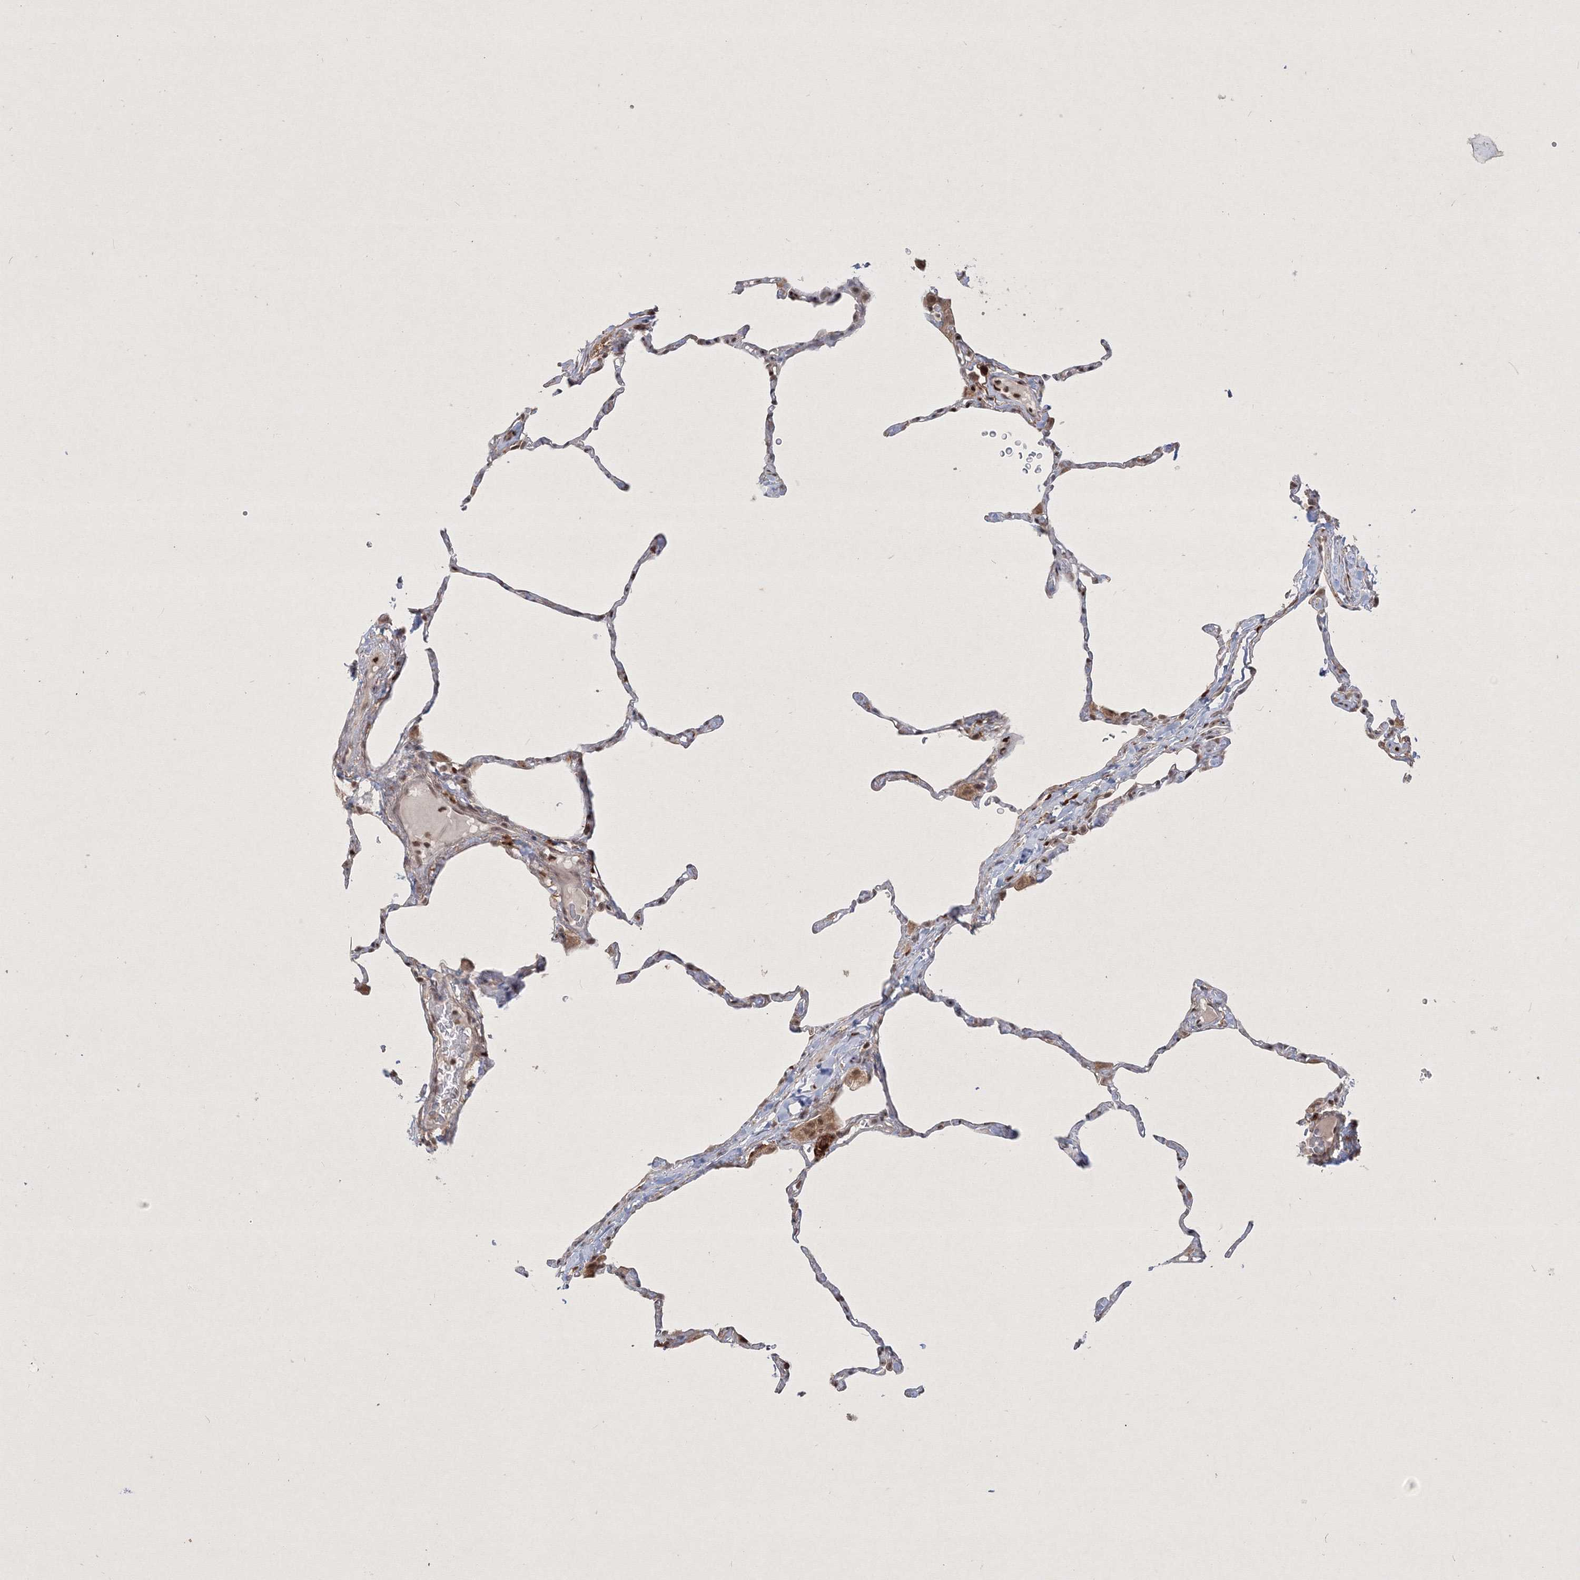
{"staining": {"intensity": "negative", "quantity": "none", "location": "none"}, "tissue": "lung", "cell_type": "Alveolar cells", "image_type": "normal", "snomed": [{"axis": "morphology", "description": "Normal tissue, NOS"}, {"axis": "topography", "description": "Lung"}], "caption": "This is an immunohistochemistry (IHC) histopathology image of unremarkable human lung. There is no staining in alveolar cells.", "gene": "TAB1", "patient": {"sex": "male", "age": 65}}